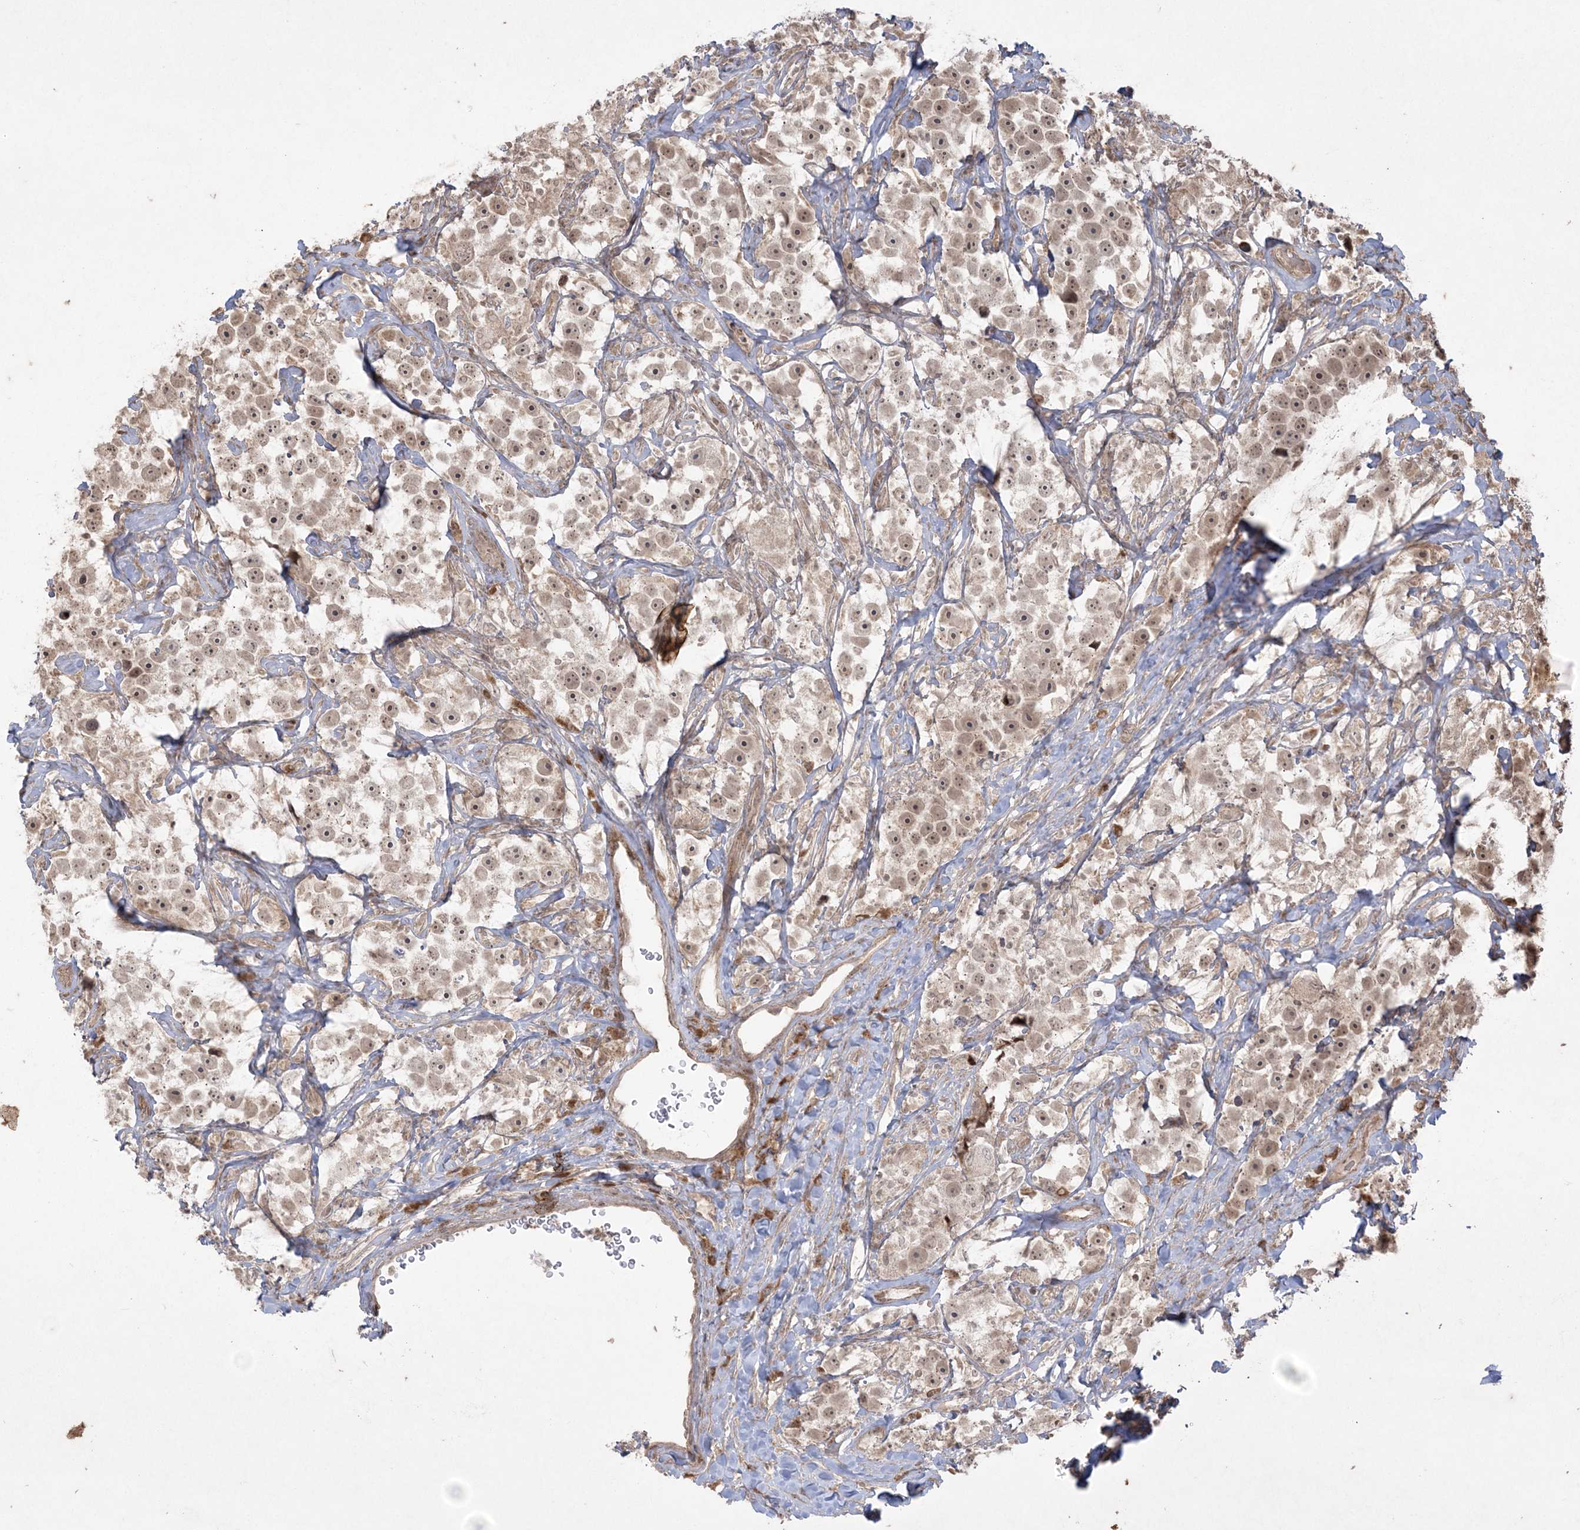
{"staining": {"intensity": "moderate", "quantity": ">75%", "location": "nuclear"}, "tissue": "testis cancer", "cell_type": "Tumor cells", "image_type": "cancer", "snomed": [{"axis": "morphology", "description": "Seminoma, NOS"}, {"axis": "topography", "description": "Testis"}], "caption": "A medium amount of moderate nuclear staining is appreciated in approximately >75% of tumor cells in seminoma (testis) tissue.", "gene": "RRAS", "patient": {"sex": "male", "age": 49}}